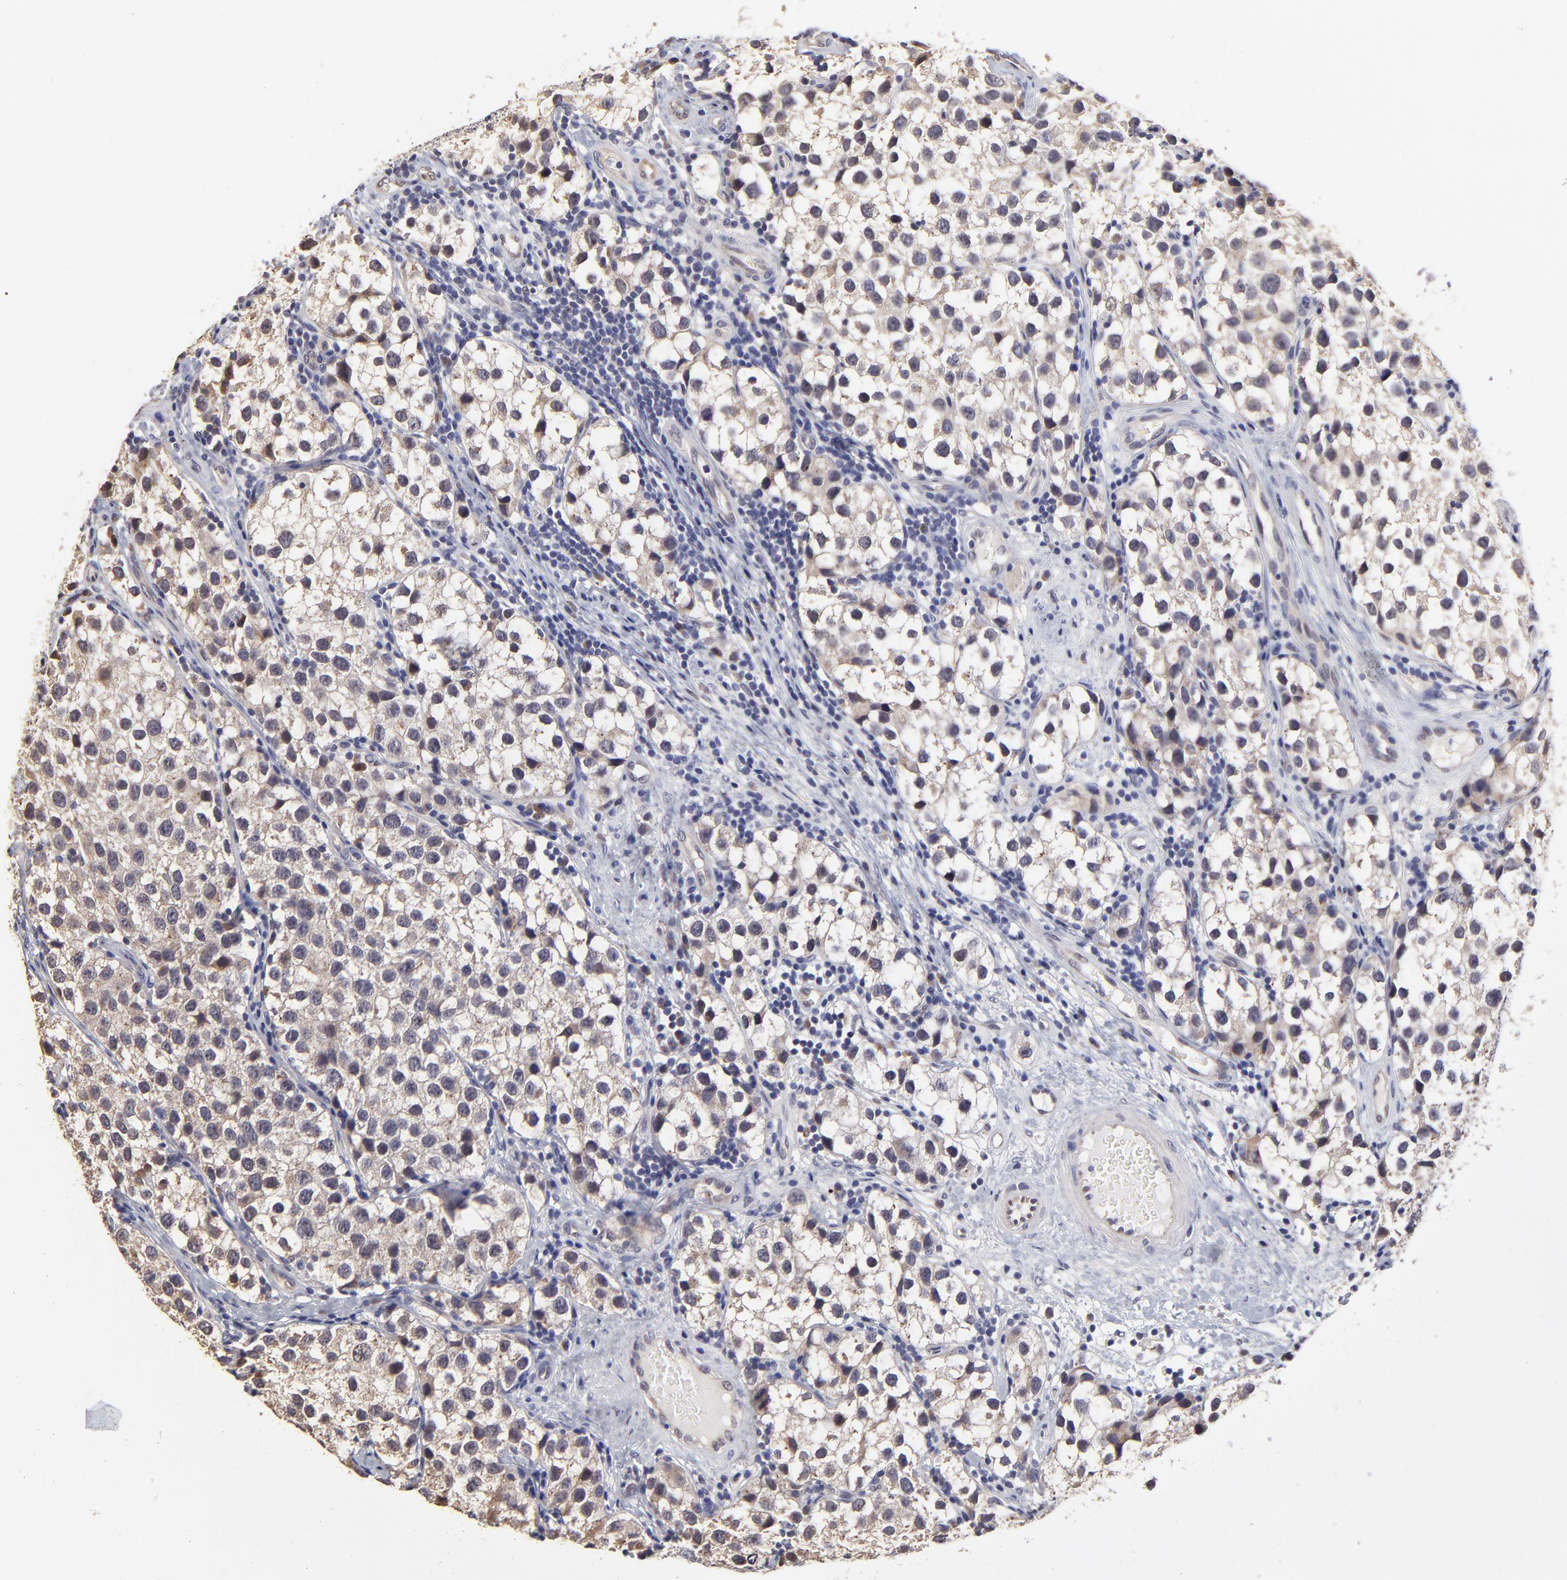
{"staining": {"intensity": "weak", "quantity": ">75%", "location": "cytoplasmic/membranous"}, "tissue": "testis cancer", "cell_type": "Tumor cells", "image_type": "cancer", "snomed": [{"axis": "morphology", "description": "Seminoma, NOS"}, {"axis": "topography", "description": "Testis"}], "caption": "This micrograph shows immunohistochemistry (IHC) staining of testis cancer, with low weak cytoplasmic/membranous staining in approximately >75% of tumor cells.", "gene": "ZNF10", "patient": {"sex": "male", "age": 39}}